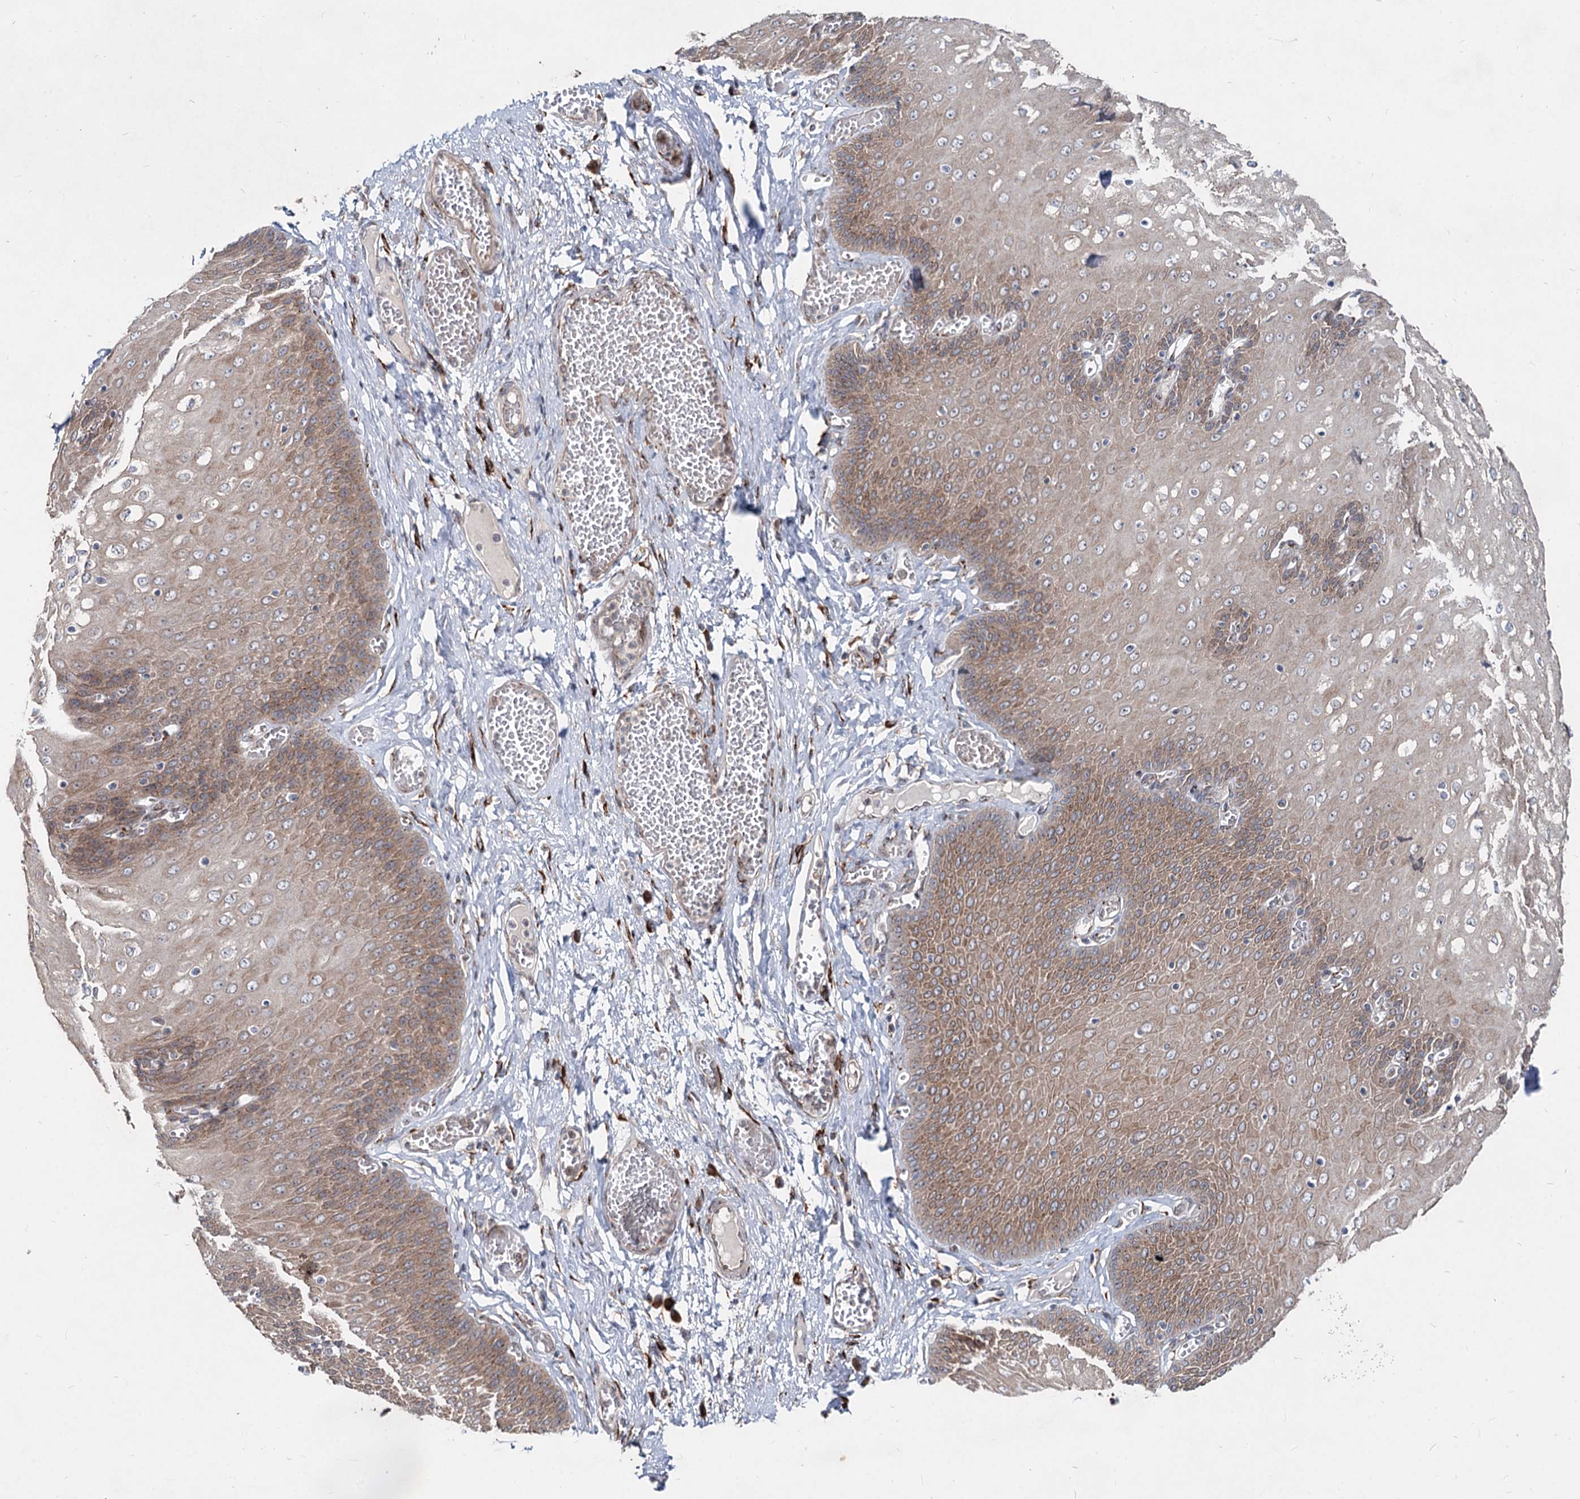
{"staining": {"intensity": "moderate", "quantity": ">75%", "location": "cytoplasmic/membranous"}, "tissue": "esophagus", "cell_type": "Squamous epithelial cells", "image_type": "normal", "snomed": [{"axis": "morphology", "description": "Normal tissue, NOS"}, {"axis": "topography", "description": "Esophagus"}], "caption": "Protein analysis of benign esophagus shows moderate cytoplasmic/membranous expression in about >75% of squamous epithelial cells. (Brightfield microscopy of DAB IHC at high magnification).", "gene": "SPART", "patient": {"sex": "male", "age": 60}}